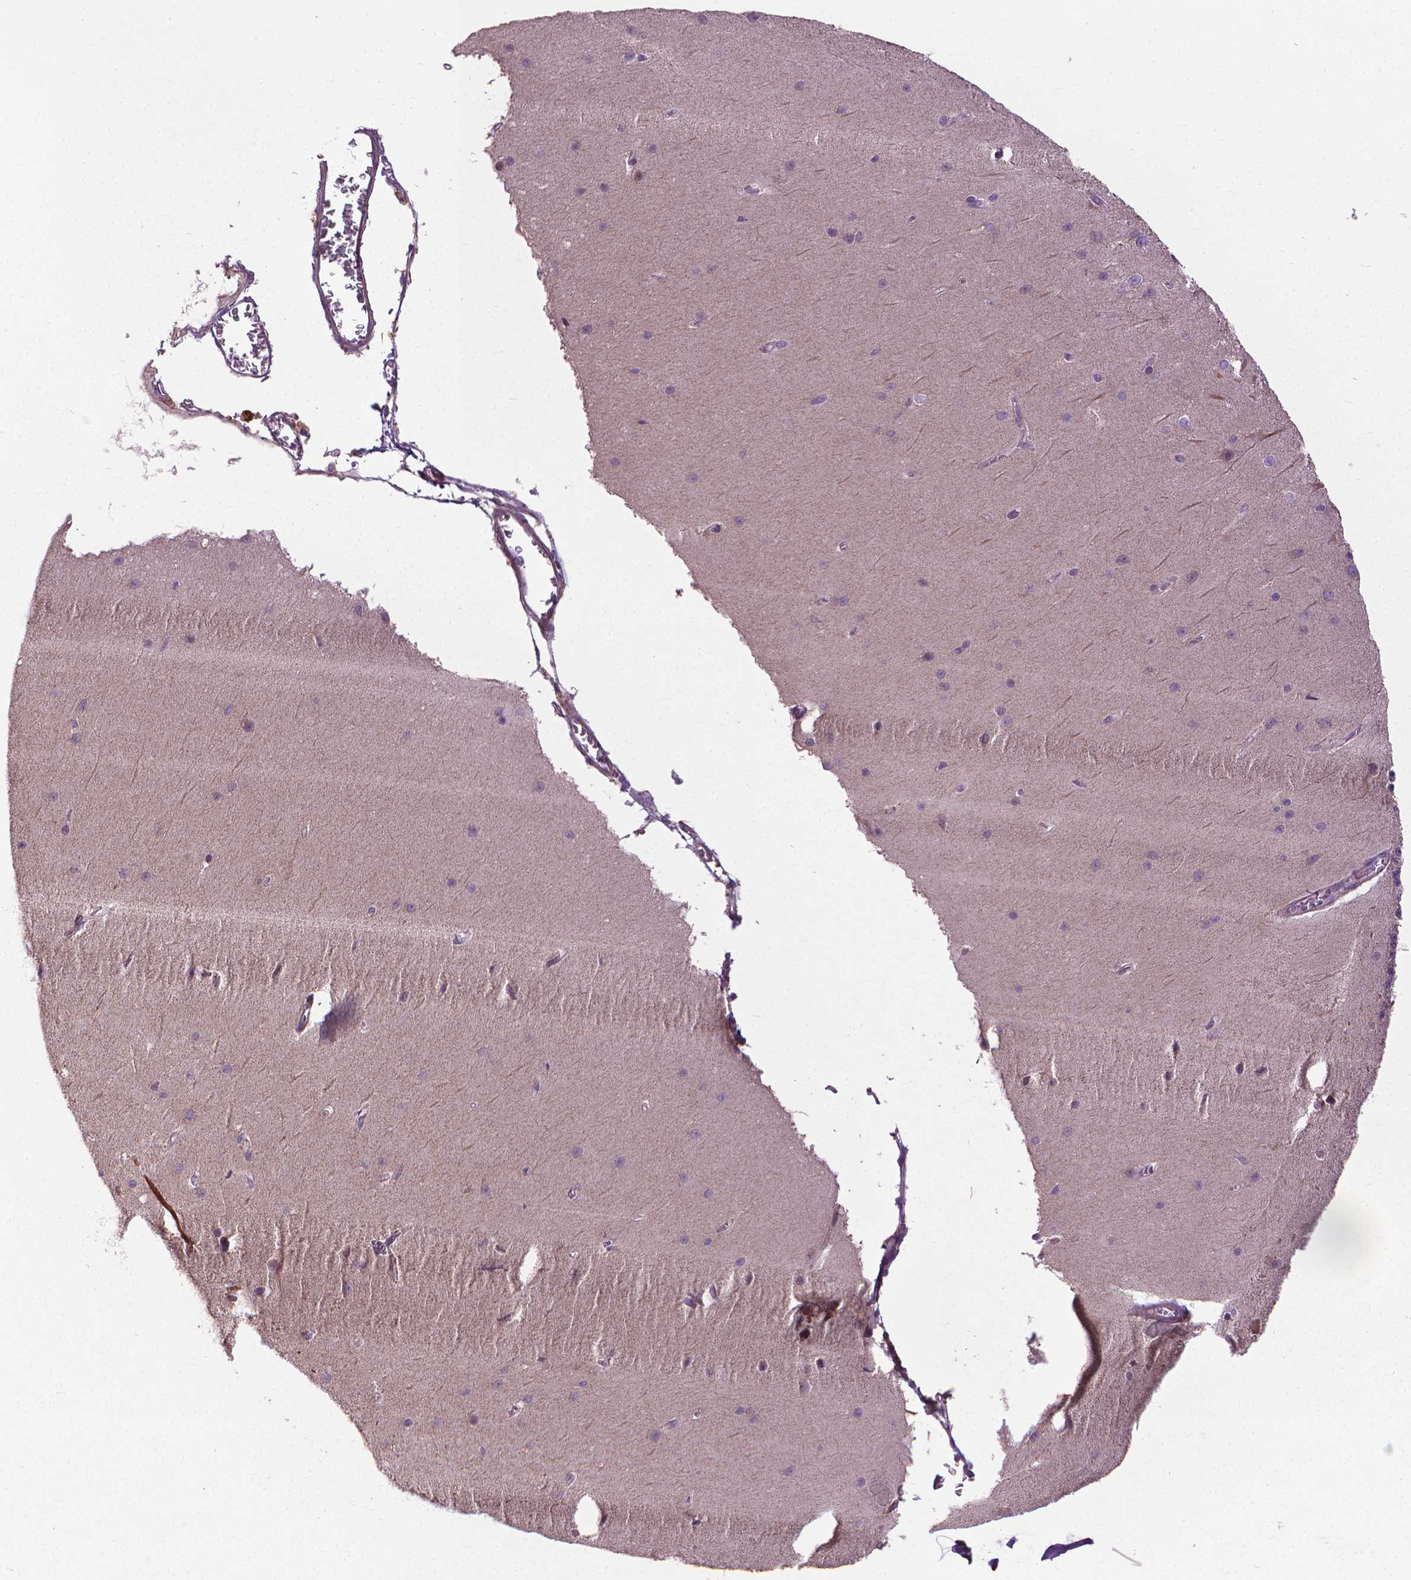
{"staining": {"intensity": "negative", "quantity": "none", "location": "none"}, "tissue": "cerebellum", "cell_type": "Cells in granular layer", "image_type": "normal", "snomed": [{"axis": "morphology", "description": "Normal tissue, NOS"}, {"axis": "topography", "description": "Cerebellum"}], "caption": "Cells in granular layer are negative for brown protein staining in normal cerebellum. (Brightfield microscopy of DAB (3,3'-diaminobenzidine) immunohistochemistry at high magnification).", "gene": "MYH14", "patient": {"sex": "female", "age": 19}}